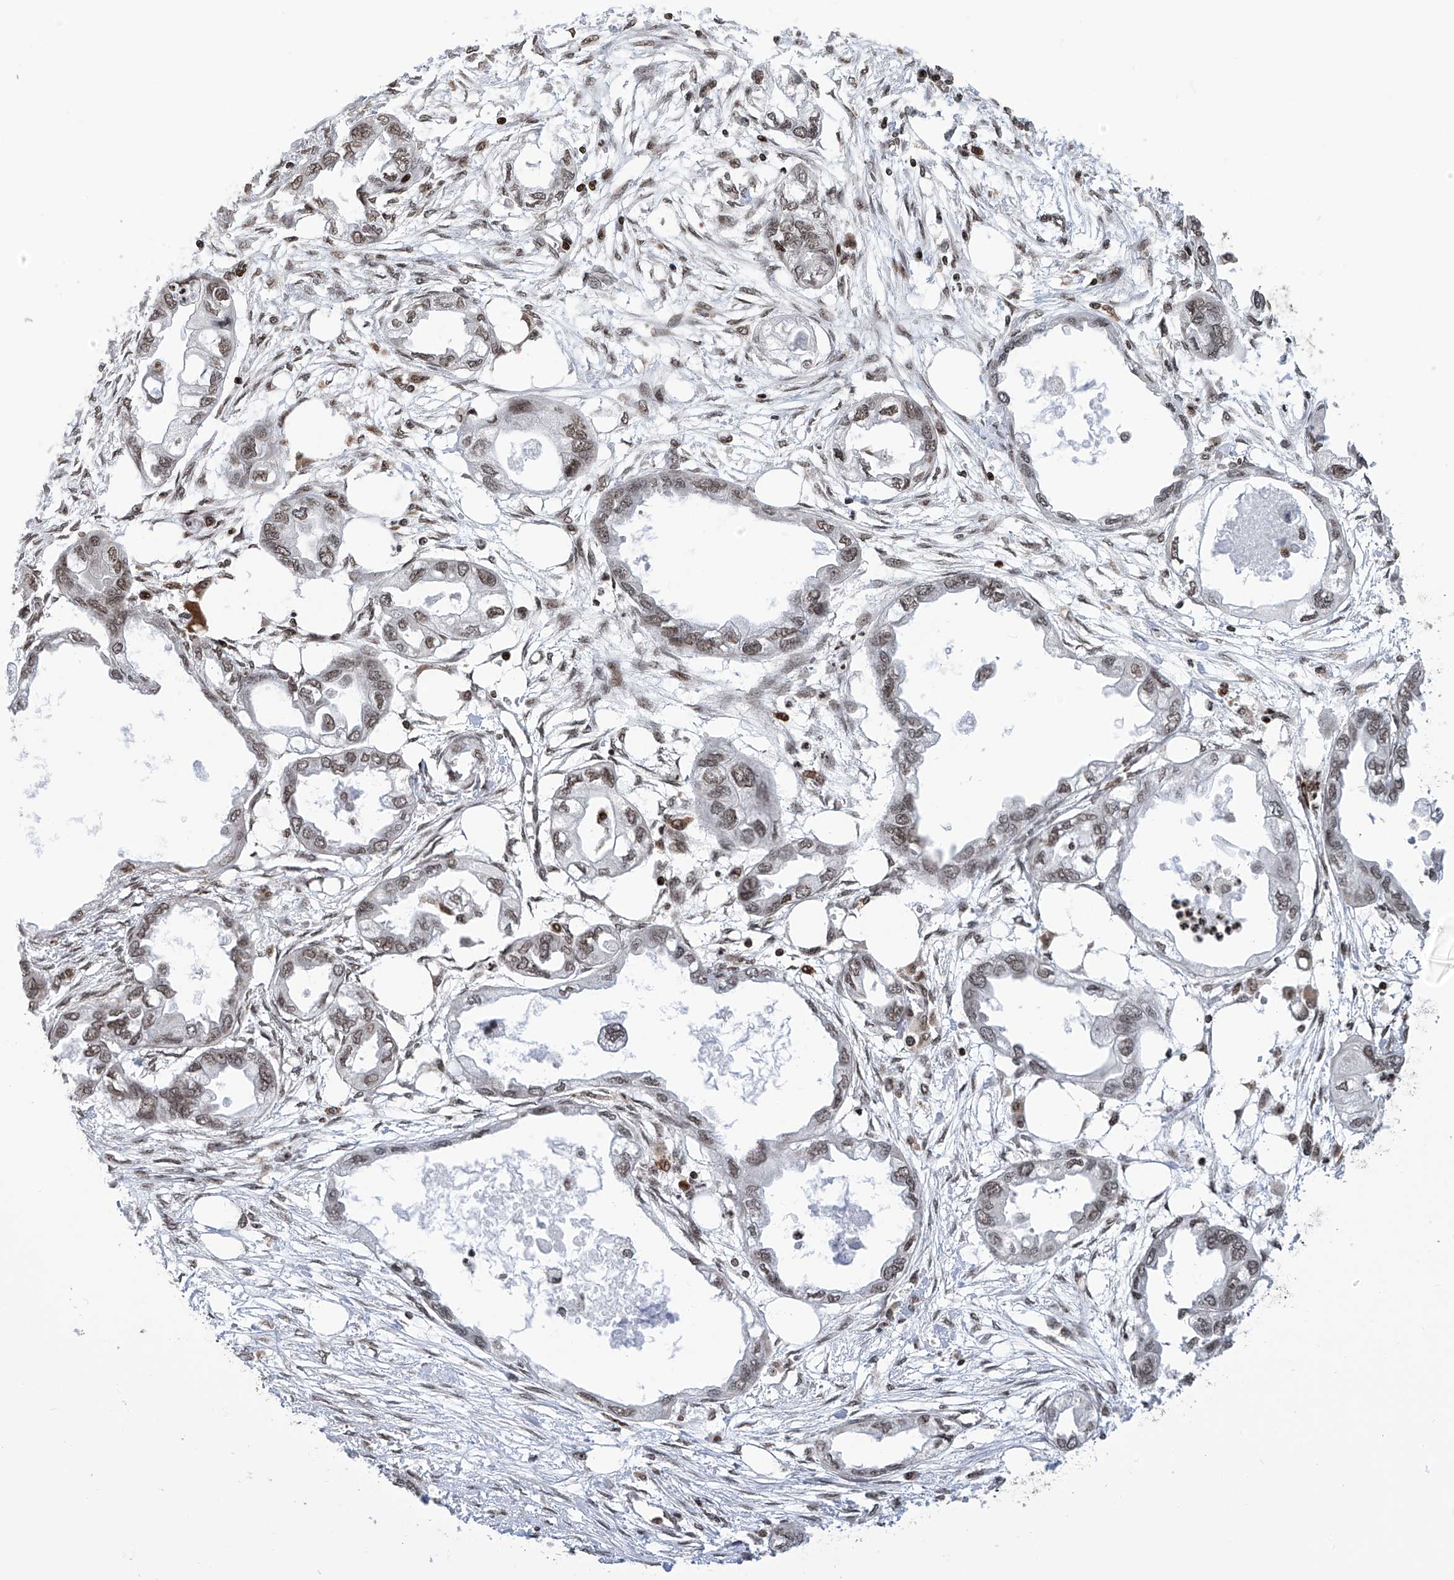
{"staining": {"intensity": "weak", "quantity": ">75%", "location": "nuclear"}, "tissue": "endometrial cancer", "cell_type": "Tumor cells", "image_type": "cancer", "snomed": [{"axis": "morphology", "description": "Adenocarcinoma, NOS"}, {"axis": "morphology", "description": "Adenocarcinoma, metastatic, NOS"}, {"axis": "topography", "description": "Adipose tissue"}, {"axis": "topography", "description": "Endometrium"}], "caption": "This is an image of immunohistochemistry (IHC) staining of endometrial cancer, which shows weak expression in the nuclear of tumor cells.", "gene": "PAK1IP1", "patient": {"sex": "female", "age": 67}}